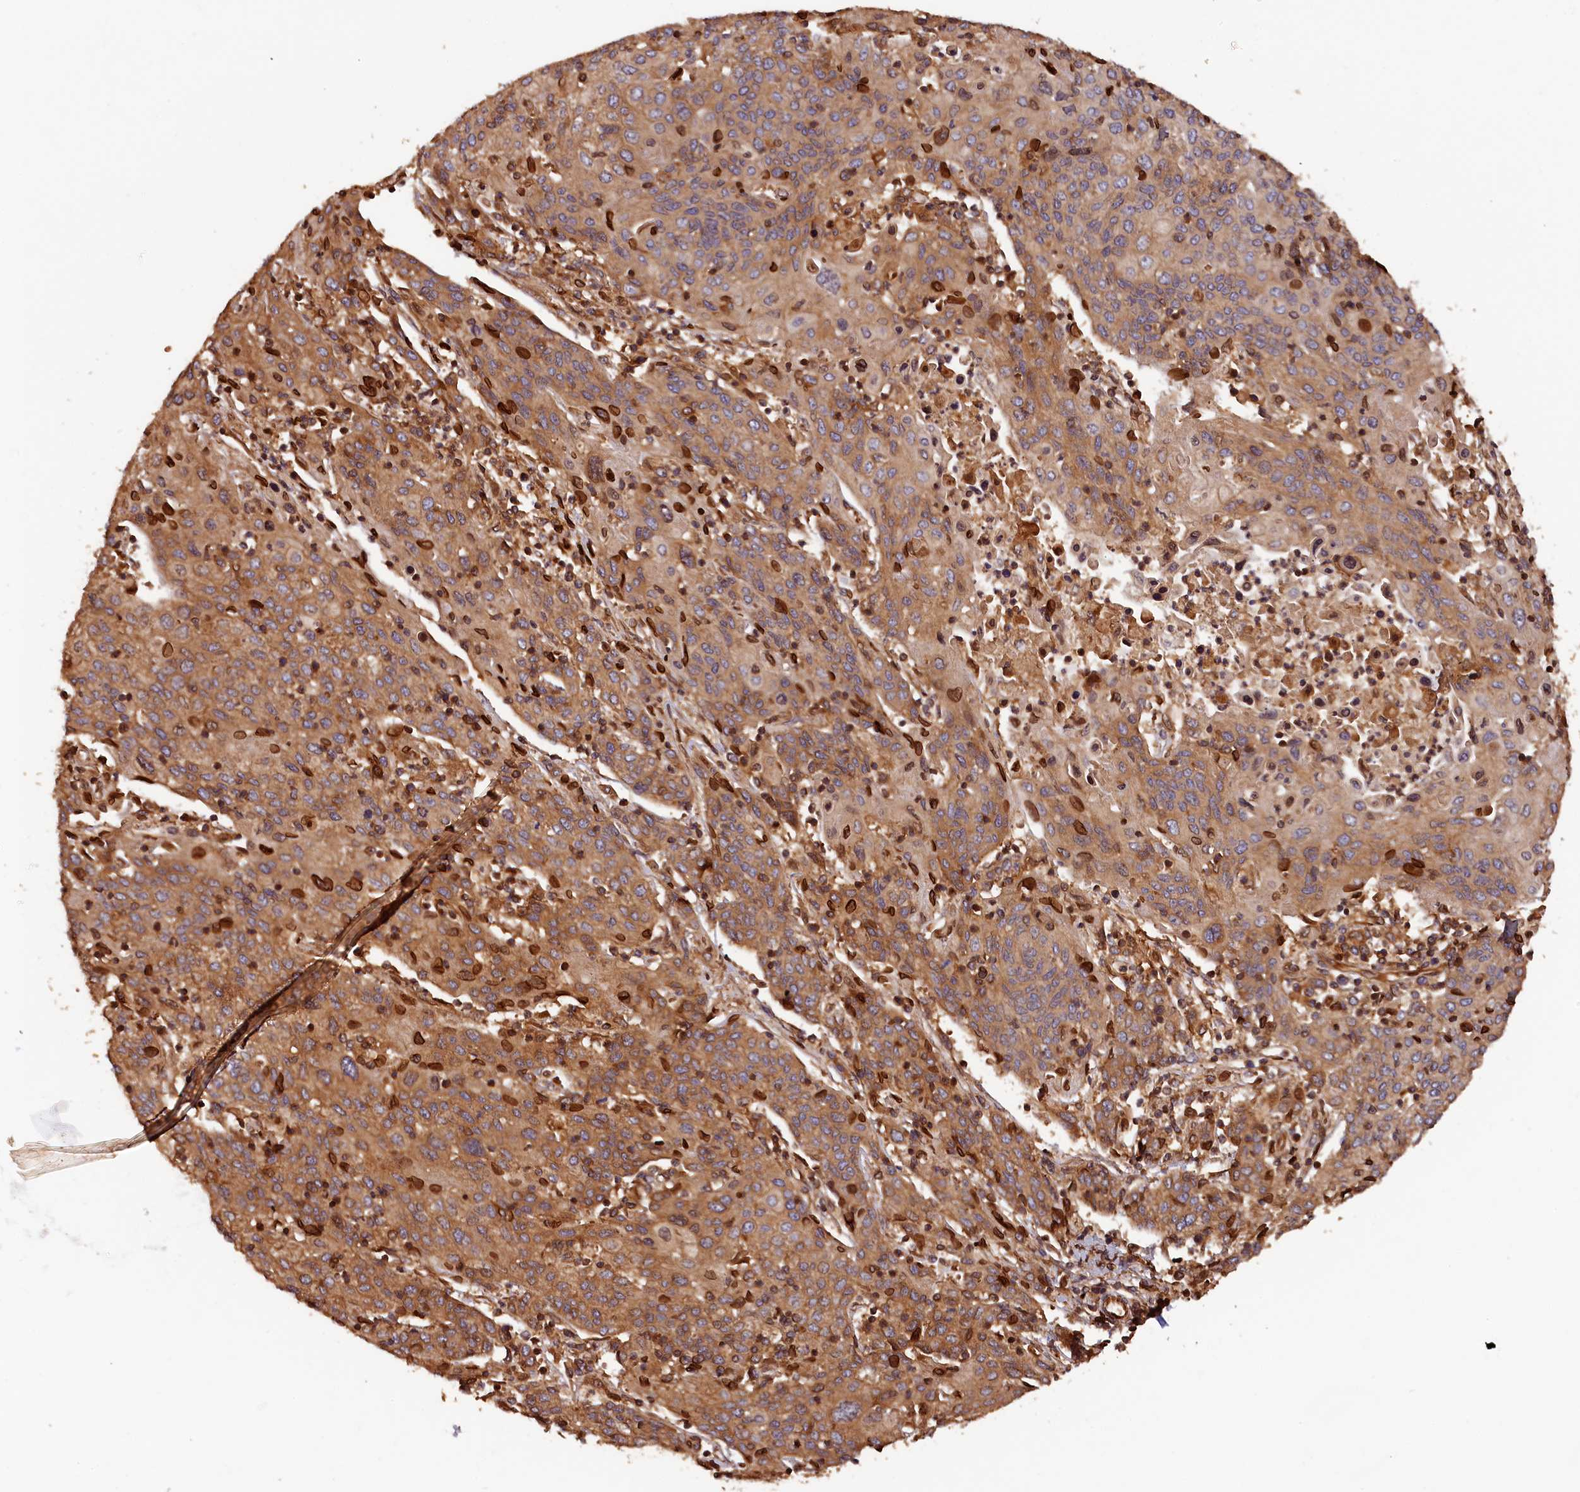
{"staining": {"intensity": "moderate", "quantity": ">75%", "location": "cytoplasmic/membranous"}, "tissue": "cervical cancer", "cell_type": "Tumor cells", "image_type": "cancer", "snomed": [{"axis": "morphology", "description": "Squamous cell carcinoma, NOS"}, {"axis": "topography", "description": "Cervix"}], "caption": "Immunohistochemical staining of cervical cancer (squamous cell carcinoma) reveals moderate cytoplasmic/membranous protein expression in about >75% of tumor cells.", "gene": "HMOX2", "patient": {"sex": "female", "age": 67}}